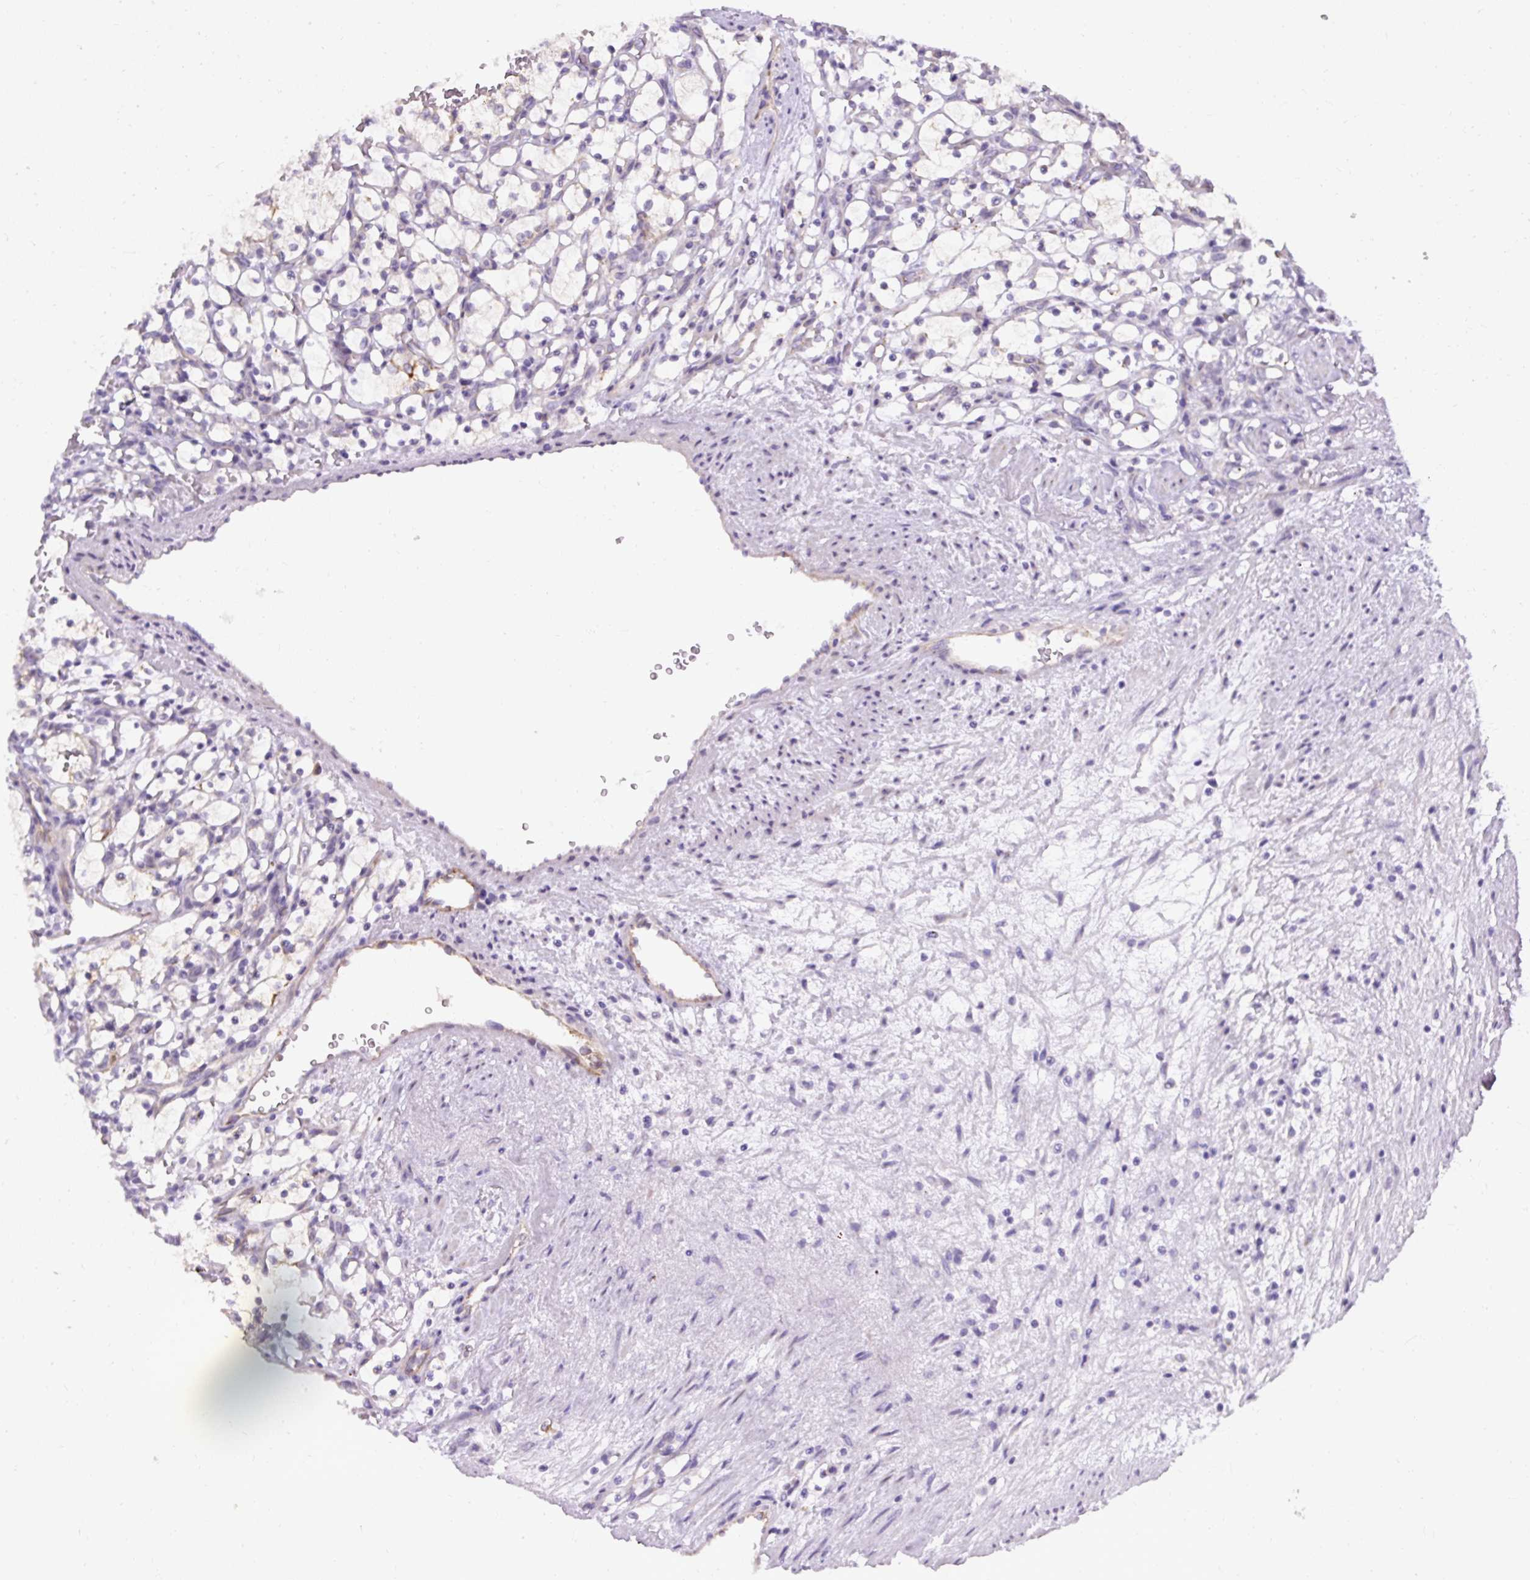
{"staining": {"intensity": "negative", "quantity": "none", "location": "none"}, "tissue": "renal cancer", "cell_type": "Tumor cells", "image_type": "cancer", "snomed": [{"axis": "morphology", "description": "Adenocarcinoma, NOS"}, {"axis": "topography", "description": "Kidney"}], "caption": "There is no significant positivity in tumor cells of adenocarcinoma (renal). (Brightfield microscopy of DAB IHC at high magnification).", "gene": "FAM149A", "patient": {"sex": "female", "age": 69}}